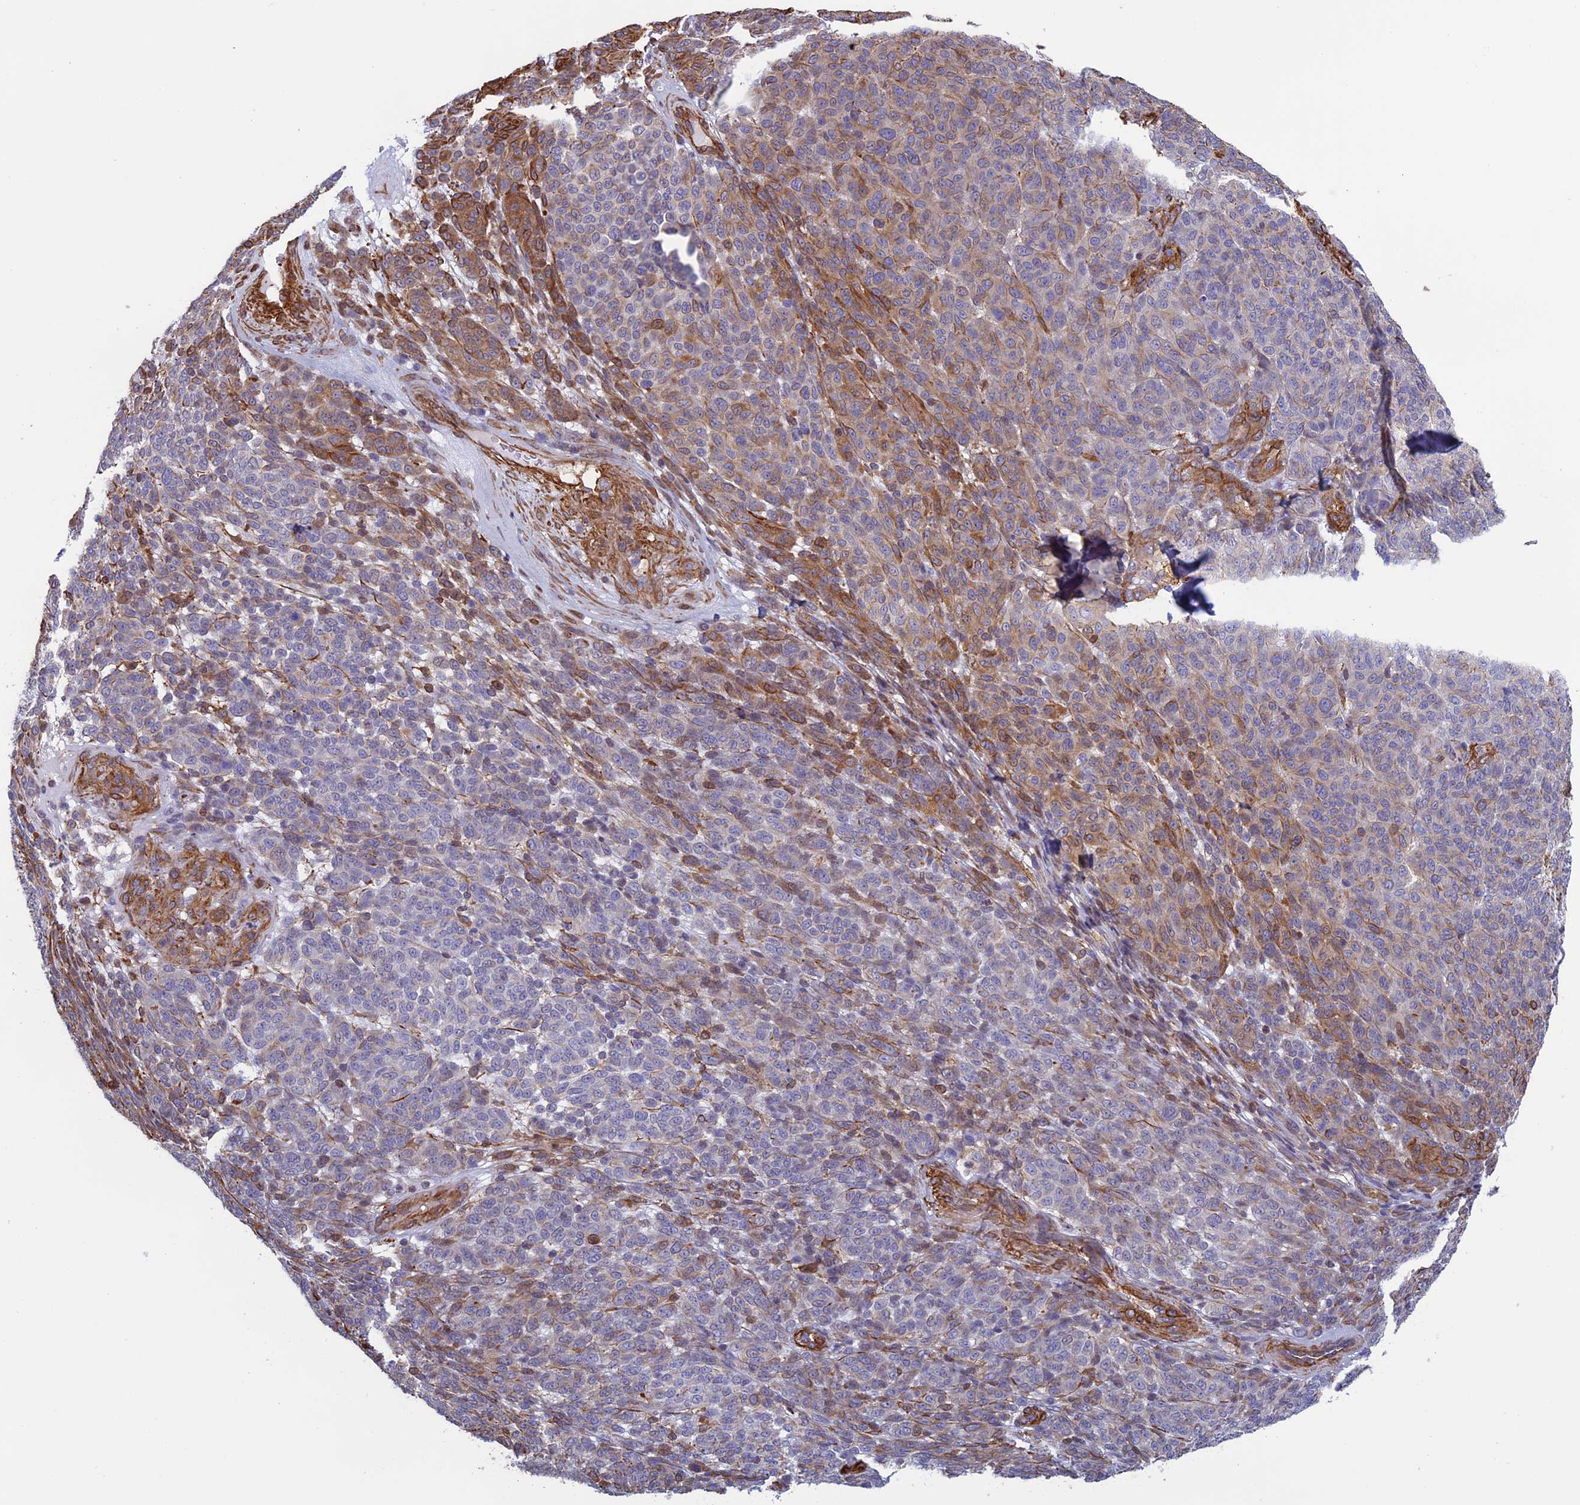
{"staining": {"intensity": "moderate", "quantity": "<25%", "location": "cytoplasmic/membranous"}, "tissue": "melanoma", "cell_type": "Tumor cells", "image_type": "cancer", "snomed": [{"axis": "morphology", "description": "Malignant melanoma, NOS"}, {"axis": "topography", "description": "Skin"}], "caption": "A brown stain shows moderate cytoplasmic/membranous expression of a protein in malignant melanoma tumor cells.", "gene": "ANGPTL2", "patient": {"sex": "male", "age": 49}}